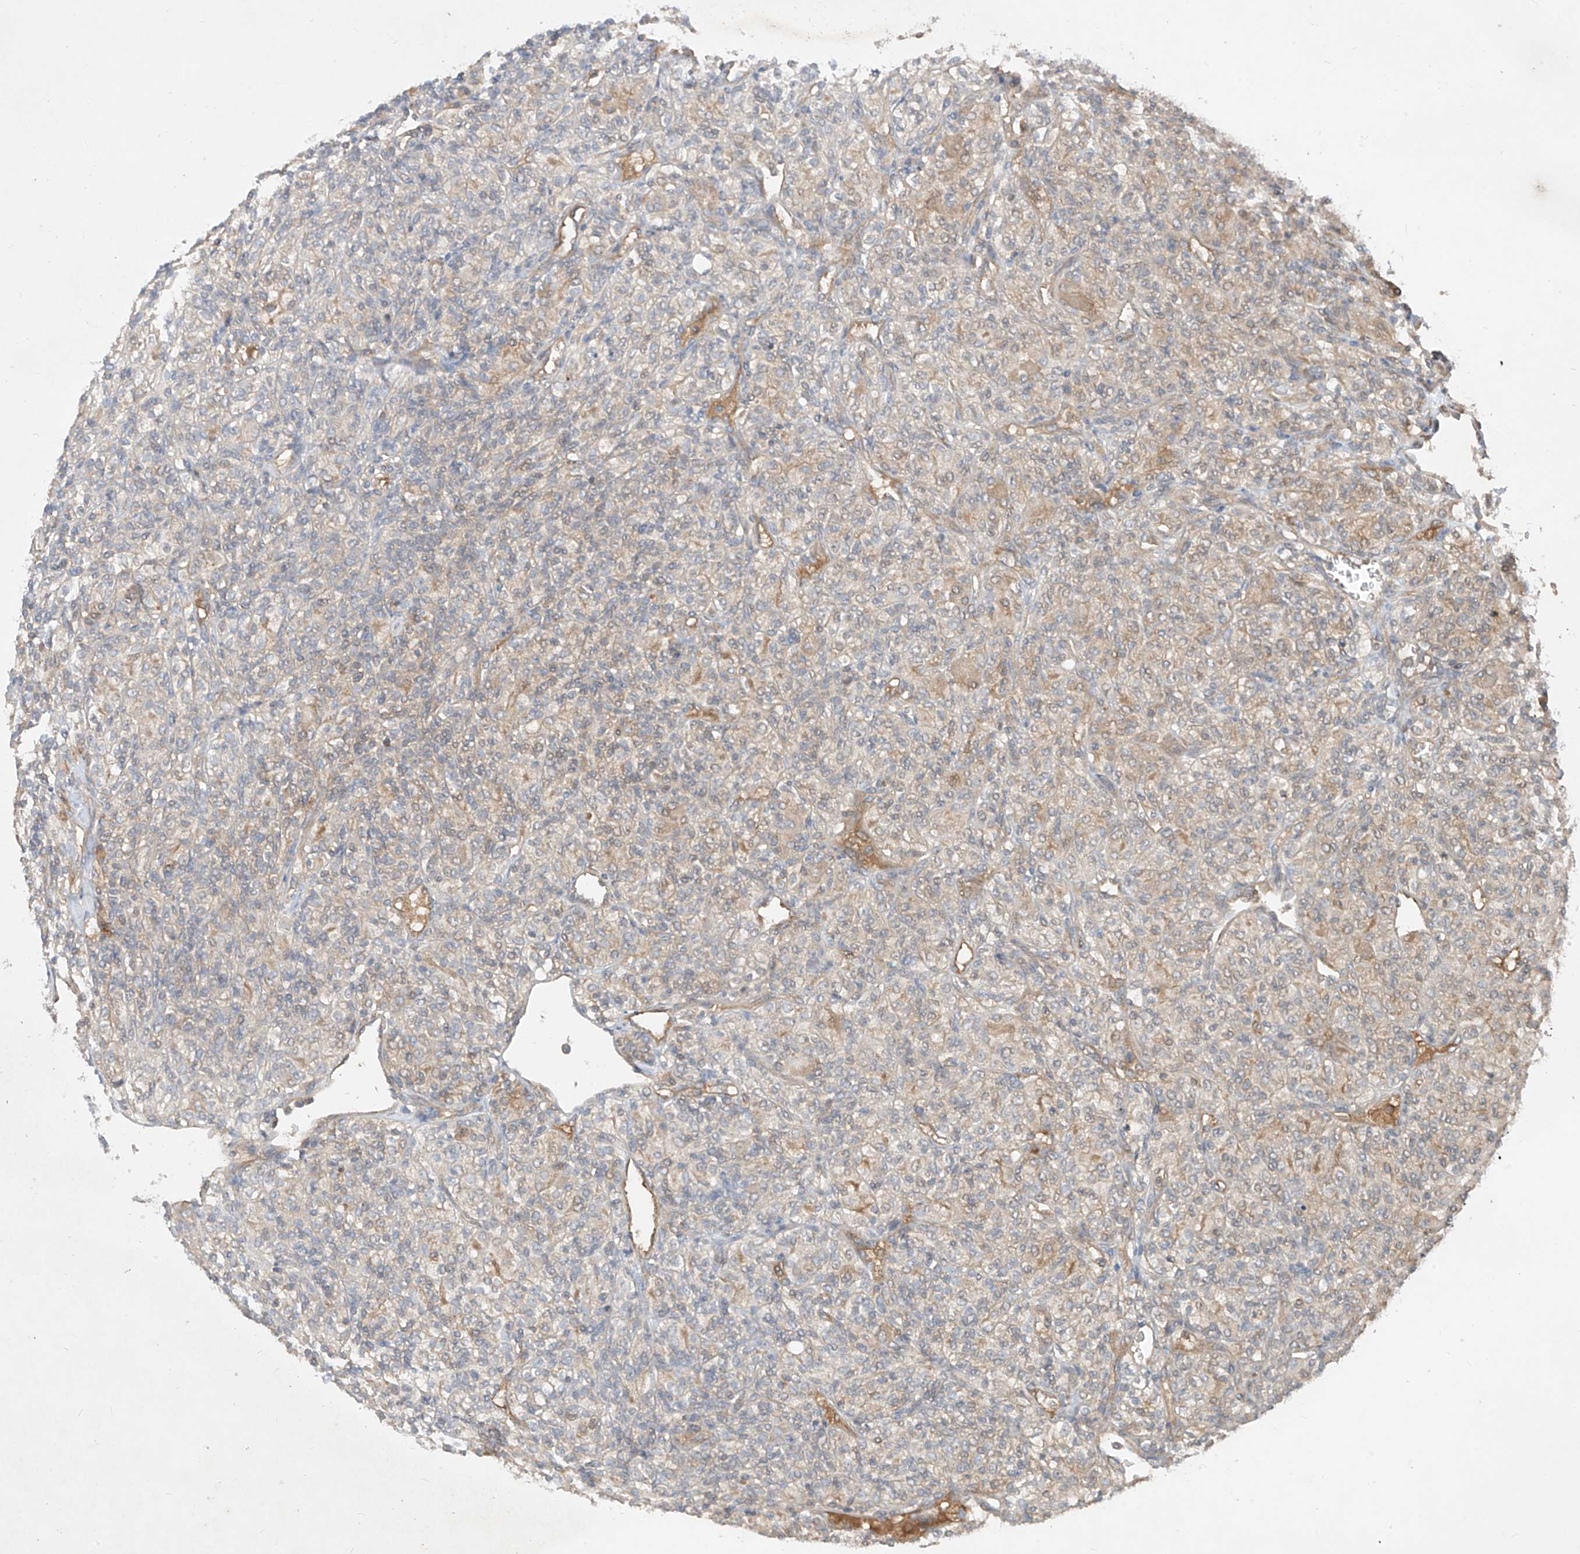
{"staining": {"intensity": "weak", "quantity": "25%-75%", "location": "cytoplasmic/membranous"}, "tissue": "renal cancer", "cell_type": "Tumor cells", "image_type": "cancer", "snomed": [{"axis": "morphology", "description": "Adenocarcinoma, NOS"}, {"axis": "topography", "description": "Kidney"}], "caption": "Brown immunohistochemical staining in human renal adenocarcinoma exhibits weak cytoplasmic/membranous positivity in approximately 25%-75% of tumor cells.", "gene": "CACNA2D4", "patient": {"sex": "male", "age": 77}}